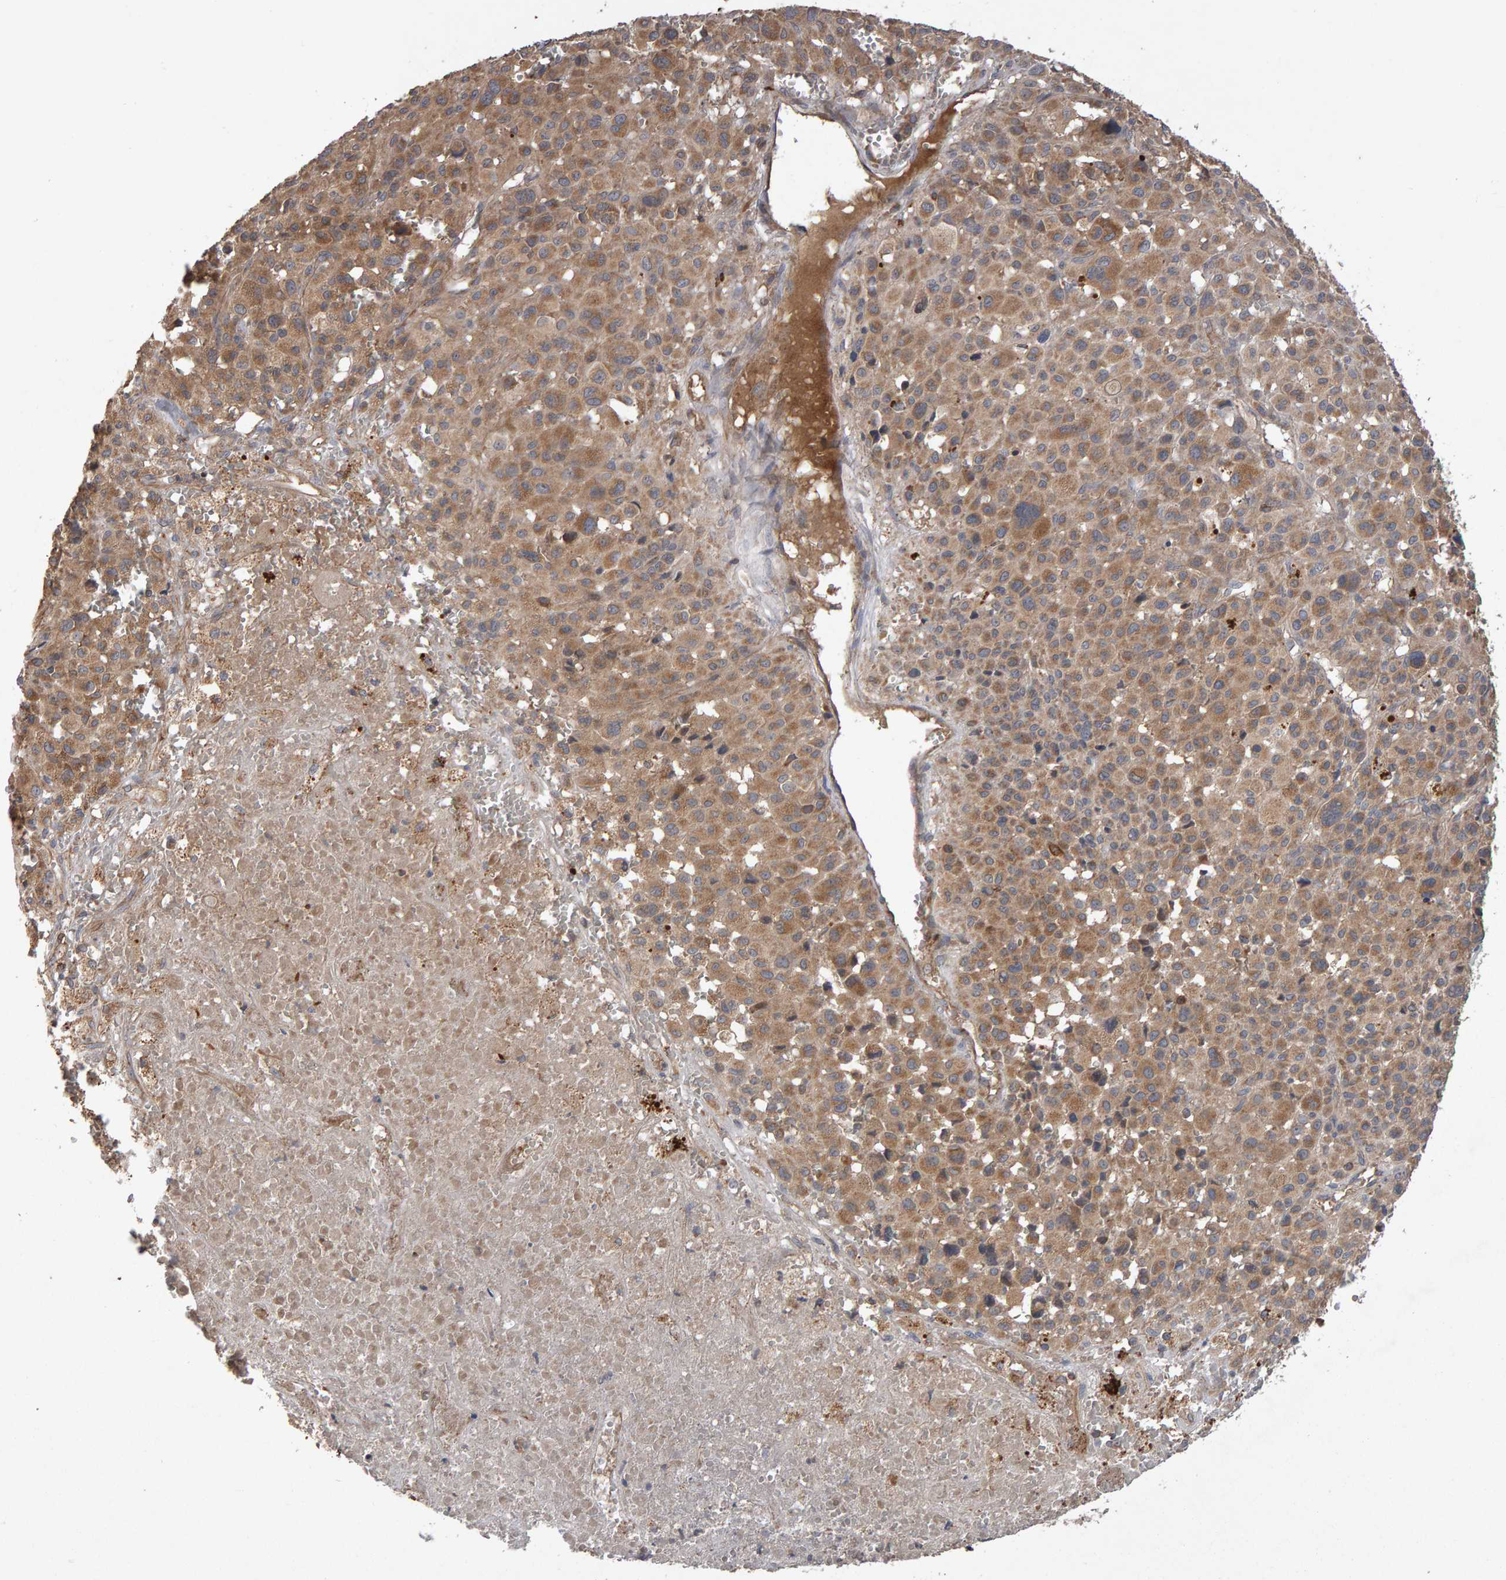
{"staining": {"intensity": "moderate", "quantity": ">75%", "location": "cytoplasmic/membranous"}, "tissue": "melanoma", "cell_type": "Tumor cells", "image_type": "cancer", "snomed": [{"axis": "morphology", "description": "Malignant melanoma, Metastatic site"}, {"axis": "topography", "description": "Skin"}], "caption": "This image displays IHC staining of malignant melanoma (metastatic site), with medium moderate cytoplasmic/membranous positivity in about >75% of tumor cells.", "gene": "PGS1", "patient": {"sex": "female", "age": 74}}